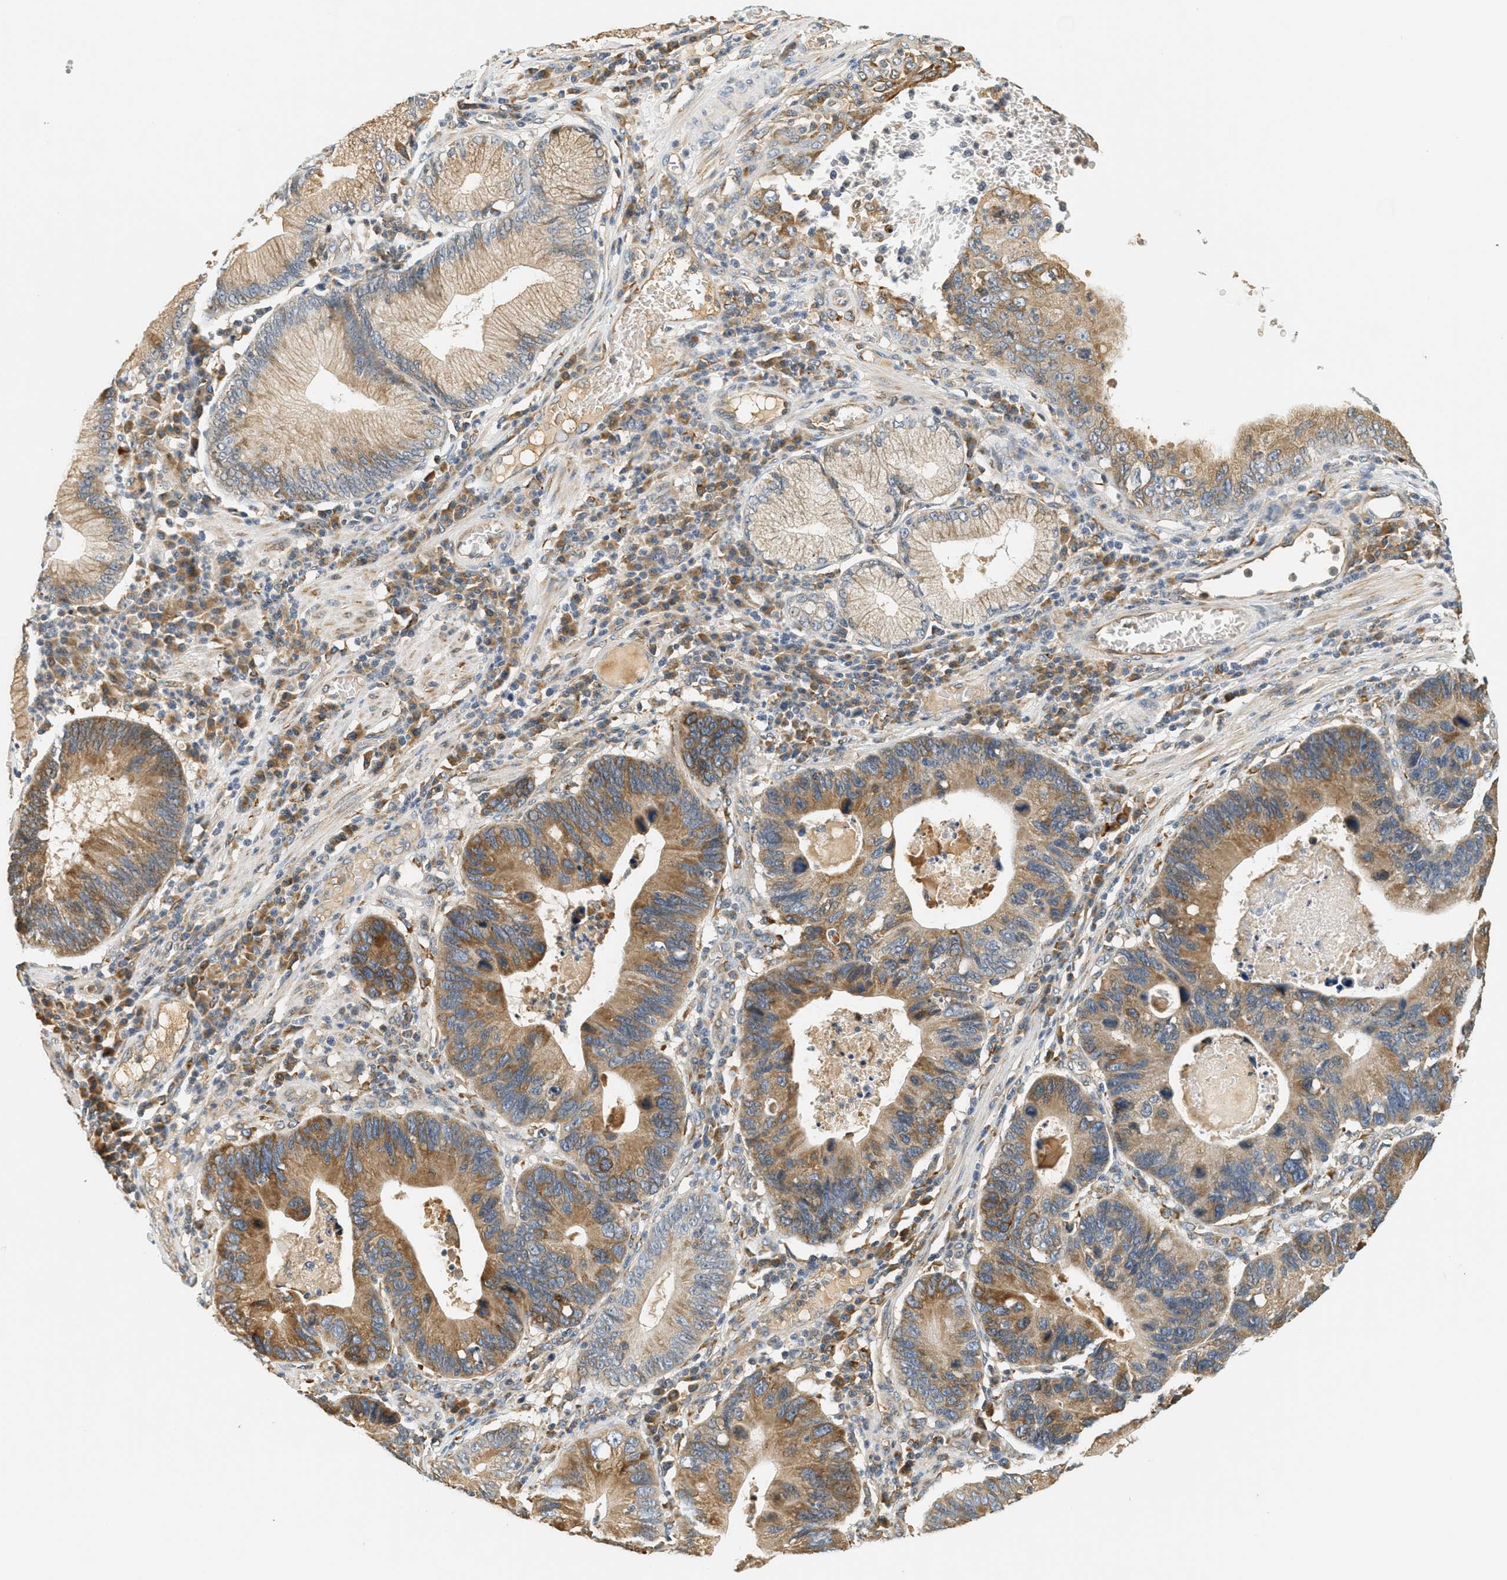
{"staining": {"intensity": "moderate", "quantity": ">75%", "location": "cytoplasmic/membranous"}, "tissue": "stomach cancer", "cell_type": "Tumor cells", "image_type": "cancer", "snomed": [{"axis": "morphology", "description": "Adenocarcinoma, NOS"}, {"axis": "topography", "description": "Stomach"}], "caption": "The micrograph shows a brown stain indicating the presence of a protein in the cytoplasmic/membranous of tumor cells in adenocarcinoma (stomach).", "gene": "PDK1", "patient": {"sex": "male", "age": 59}}